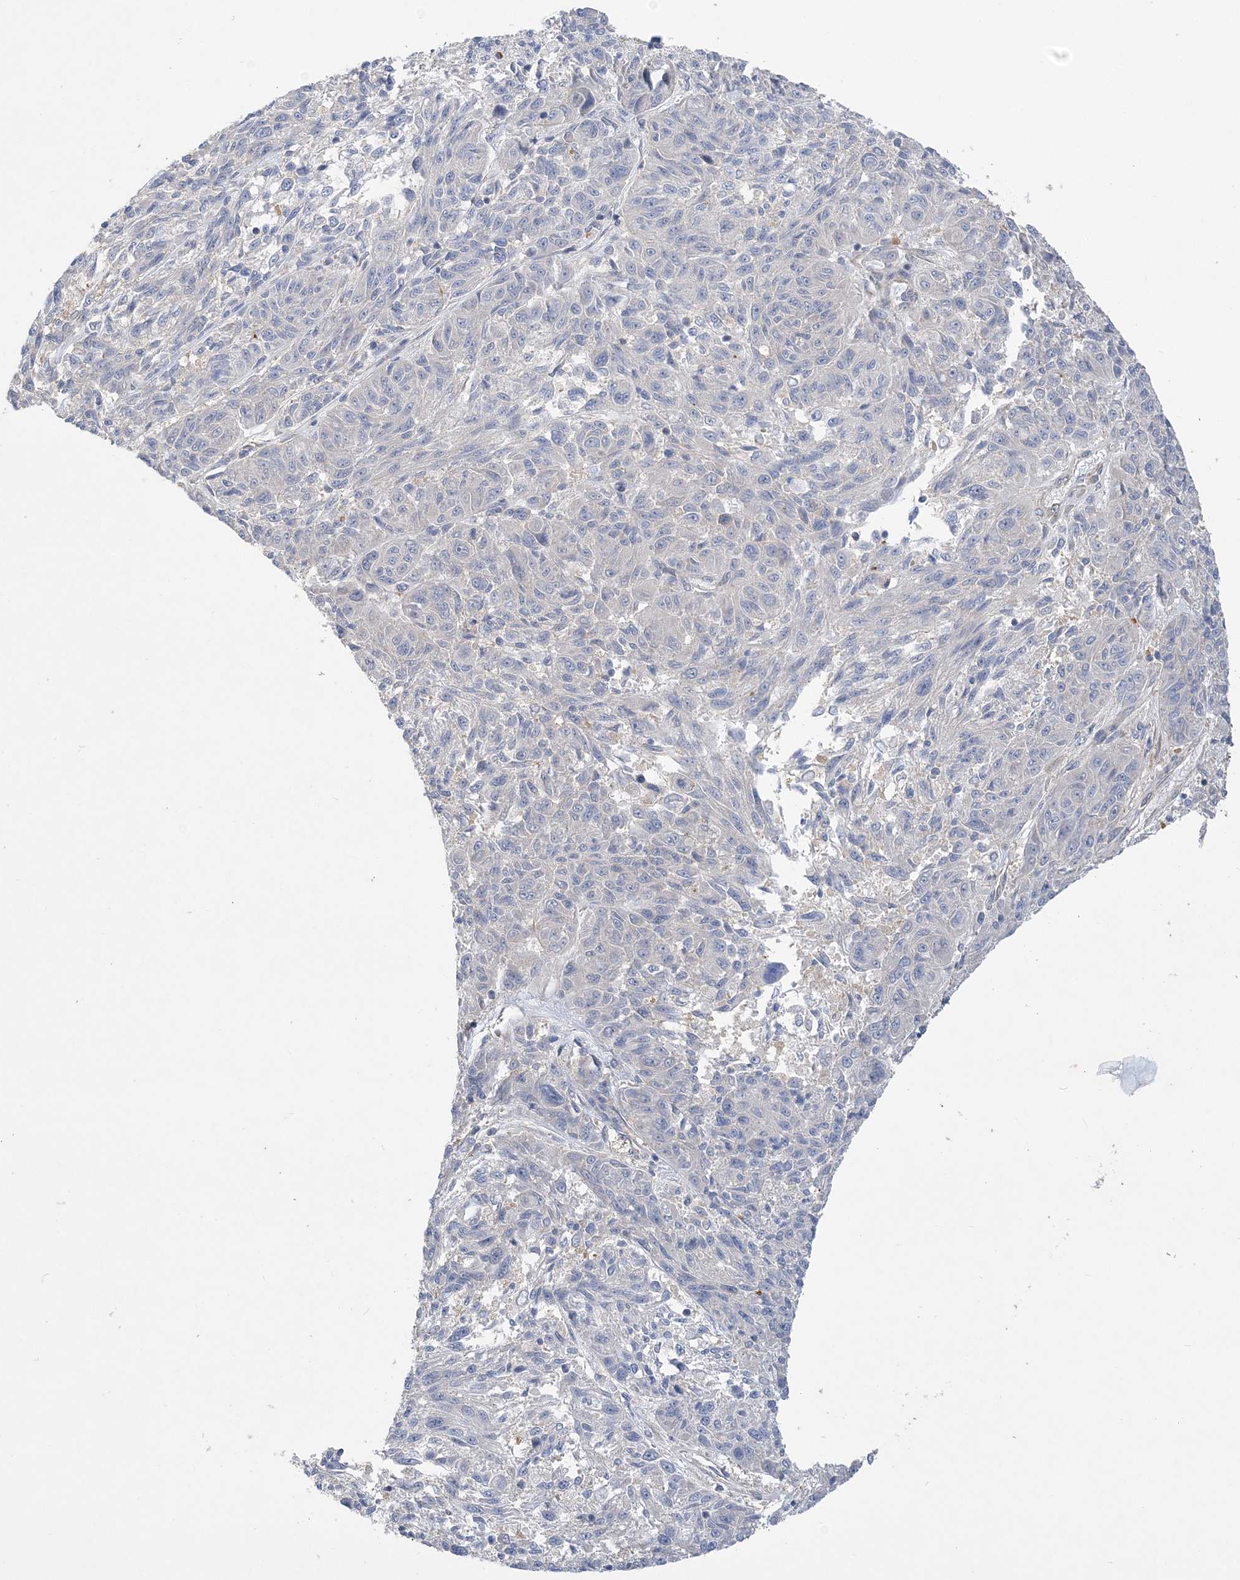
{"staining": {"intensity": "negative", "quantity": "none", "location": "none"}, "tissue": "melanoma", "cell_type": "Tumor cells", "image_type": "cancer", "snomed": [{"axis": "morphology", "description": "Malignant melanoma, NOS"}, {"axis": "topography", "description": "Skin"}], "caption": "This is a photomicrograph of immunohistochemistry staining of melanoma, which shows no positivity in tumor cells. The staining was performed using DAB (3,3'-diaminobenzidine) to visualize the protein expression in brown, while the nuclei were stained in blue with hematoxylin (Magnification: 20x).", "gene": "MAP4K5", "patient": {"sex": "male", "age": 53}}